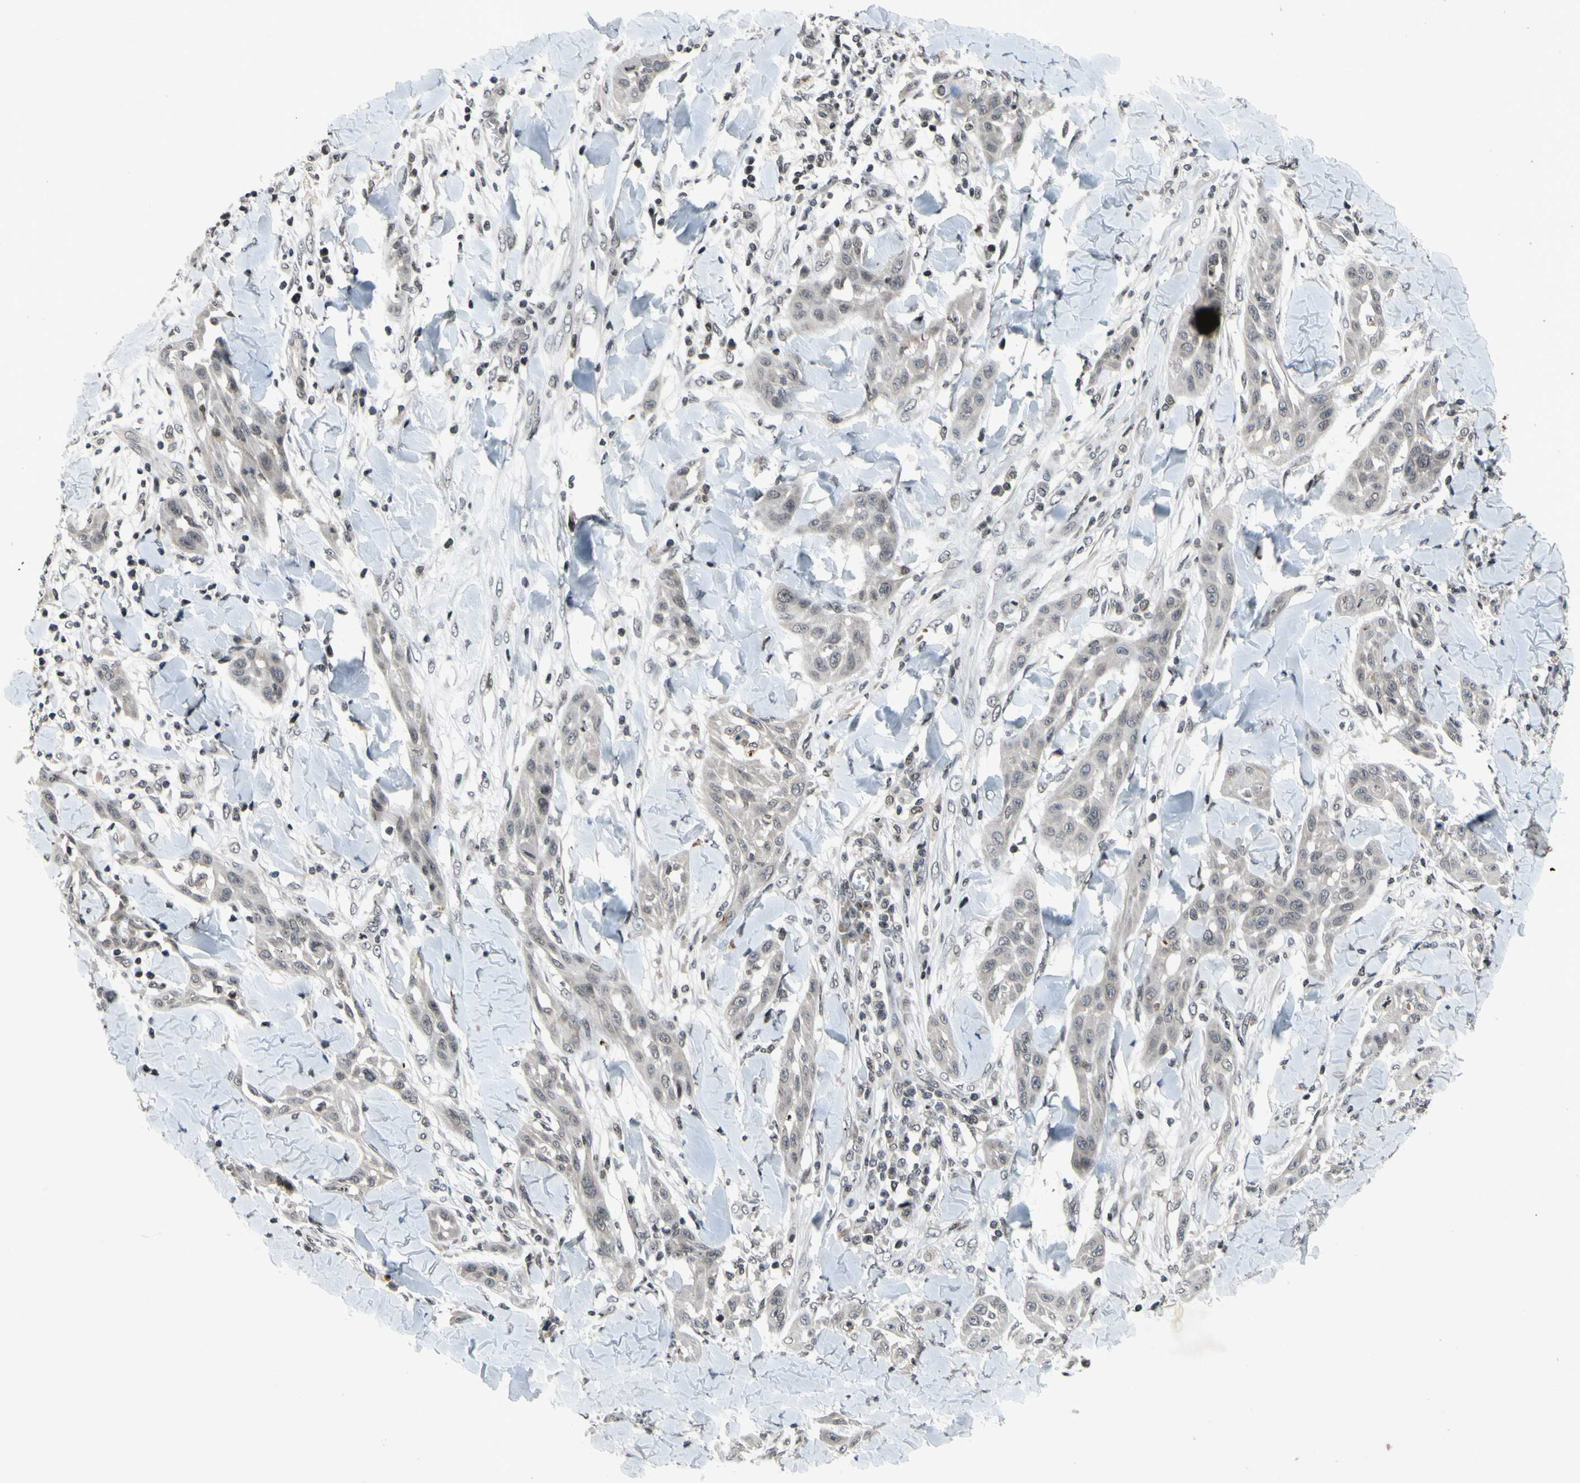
{"staining": {"intensity": "weak", "quantity": "25%-75%", "location": "cytoplasmic/membranous"}, "tissue": "skin cancer", "cell_type": "Tumor cells", "image_type": "cancer", "snomed": [{"axis": "morphology", "description": "Squamous cell carcinoma, NOS"}, {"axis": "topography", "description": "Skin"}], "caption": "Skin squamous cell carcinoma tissue demonstrates weak cytoplasmic/membranous staining in approximately 25%-75% of tumor cells", "gene": "XPO1", "patient": {"sex": "male", "age": 24}}